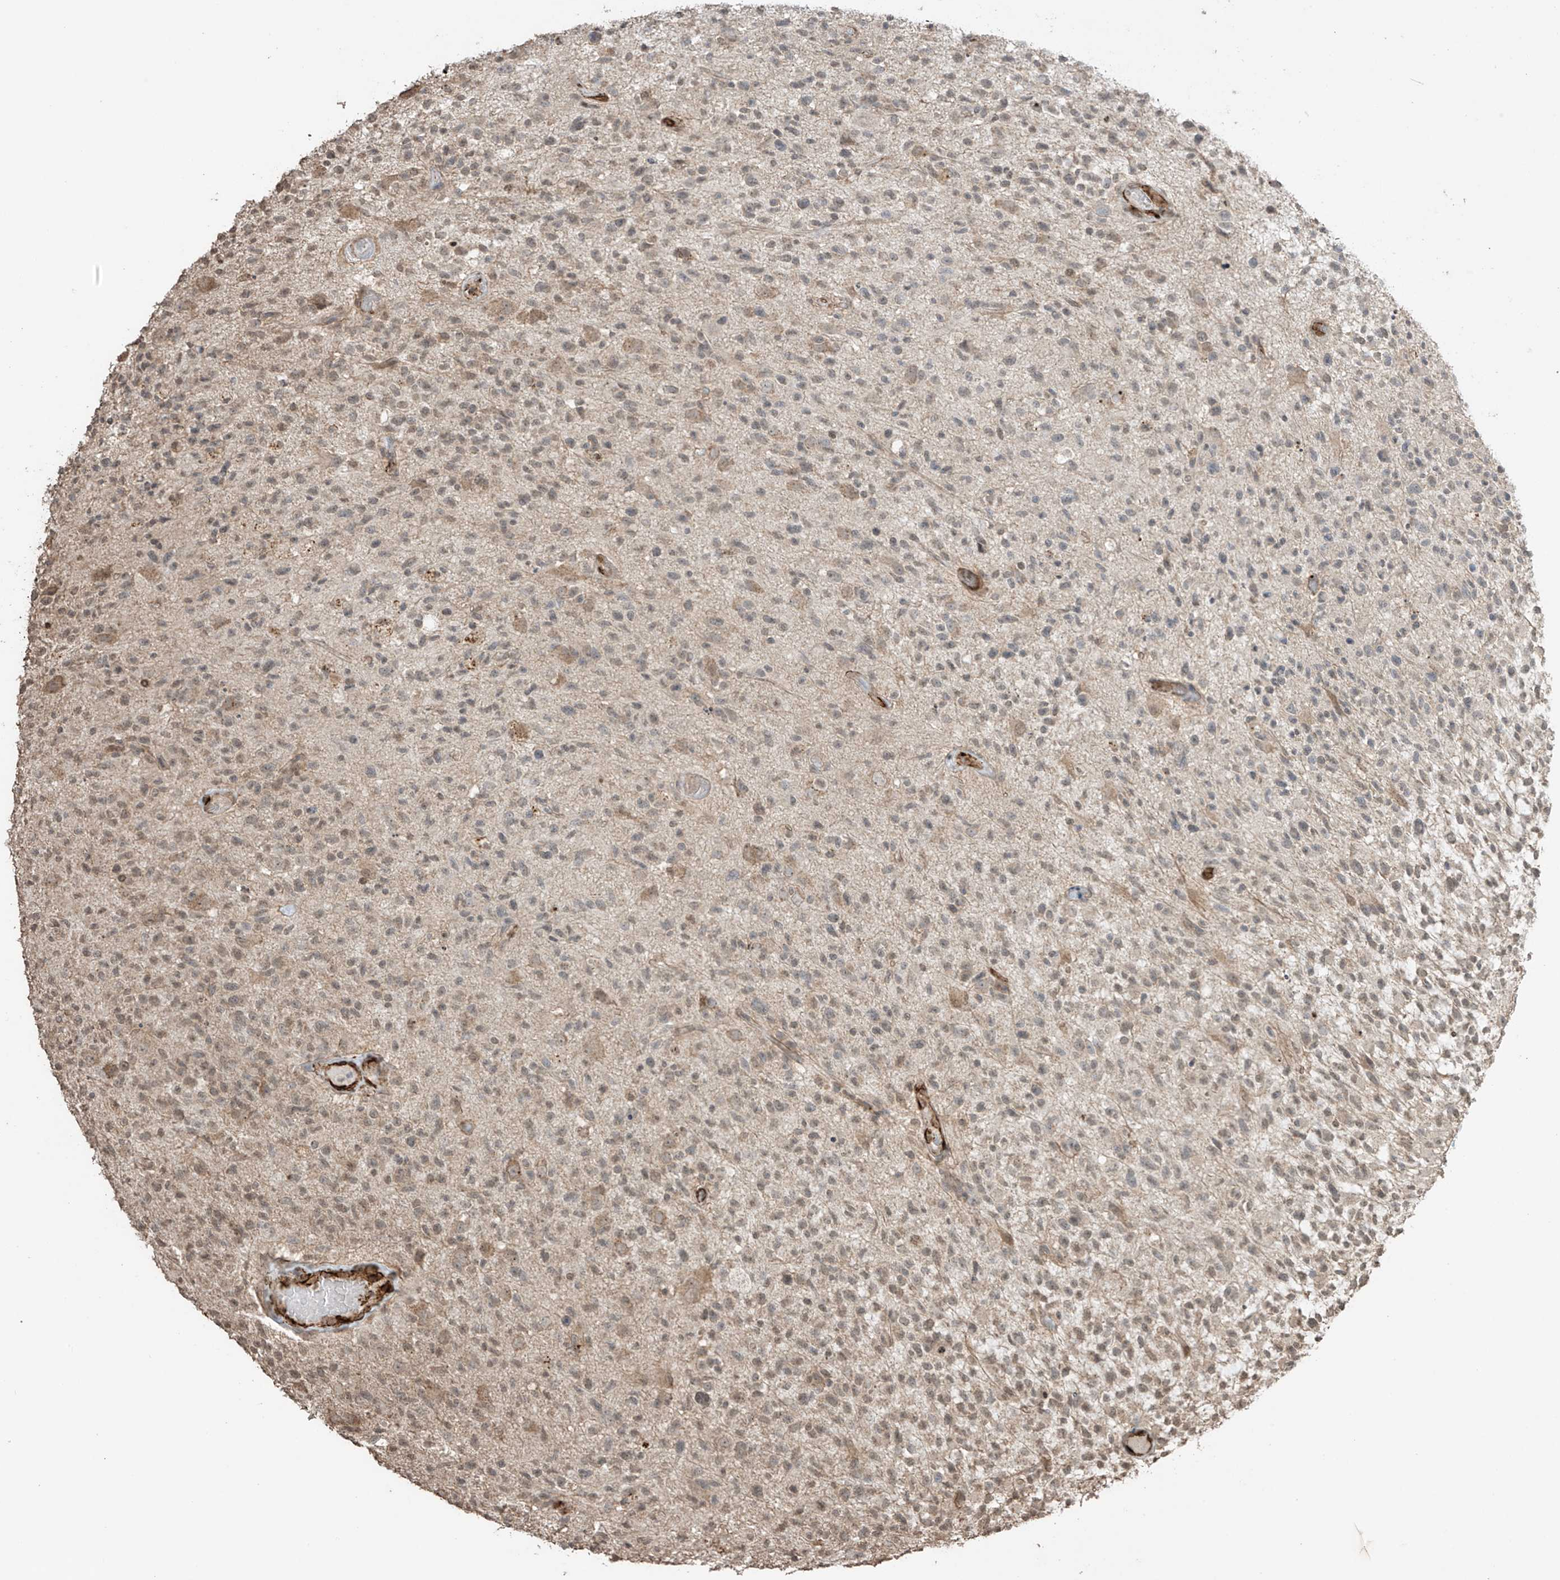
{"staining": {"intensity": "weak", "quantity": "25%-75%", "location": "cytoplasmic/membranous,nuclear"}, "tissue": "glioma", "cell_type": "Tumor cells", "image_type": "cancer", "snomed": [{"axis": "morphology", "description": "Glioma, malignant, High grade"}, {"axis": "morphology", "description": "Glioblastoma, NOS"}, {"axis": "topography", "description": "Brain"}], "caption": "A micrograph of human glioblastoma stained for a protein exhibits weak cytoplasmic/membranous and nuclear brown staining in tumor cells.", "gene": "TTLL5", "patient": {"sex": "male", "age": 60}}